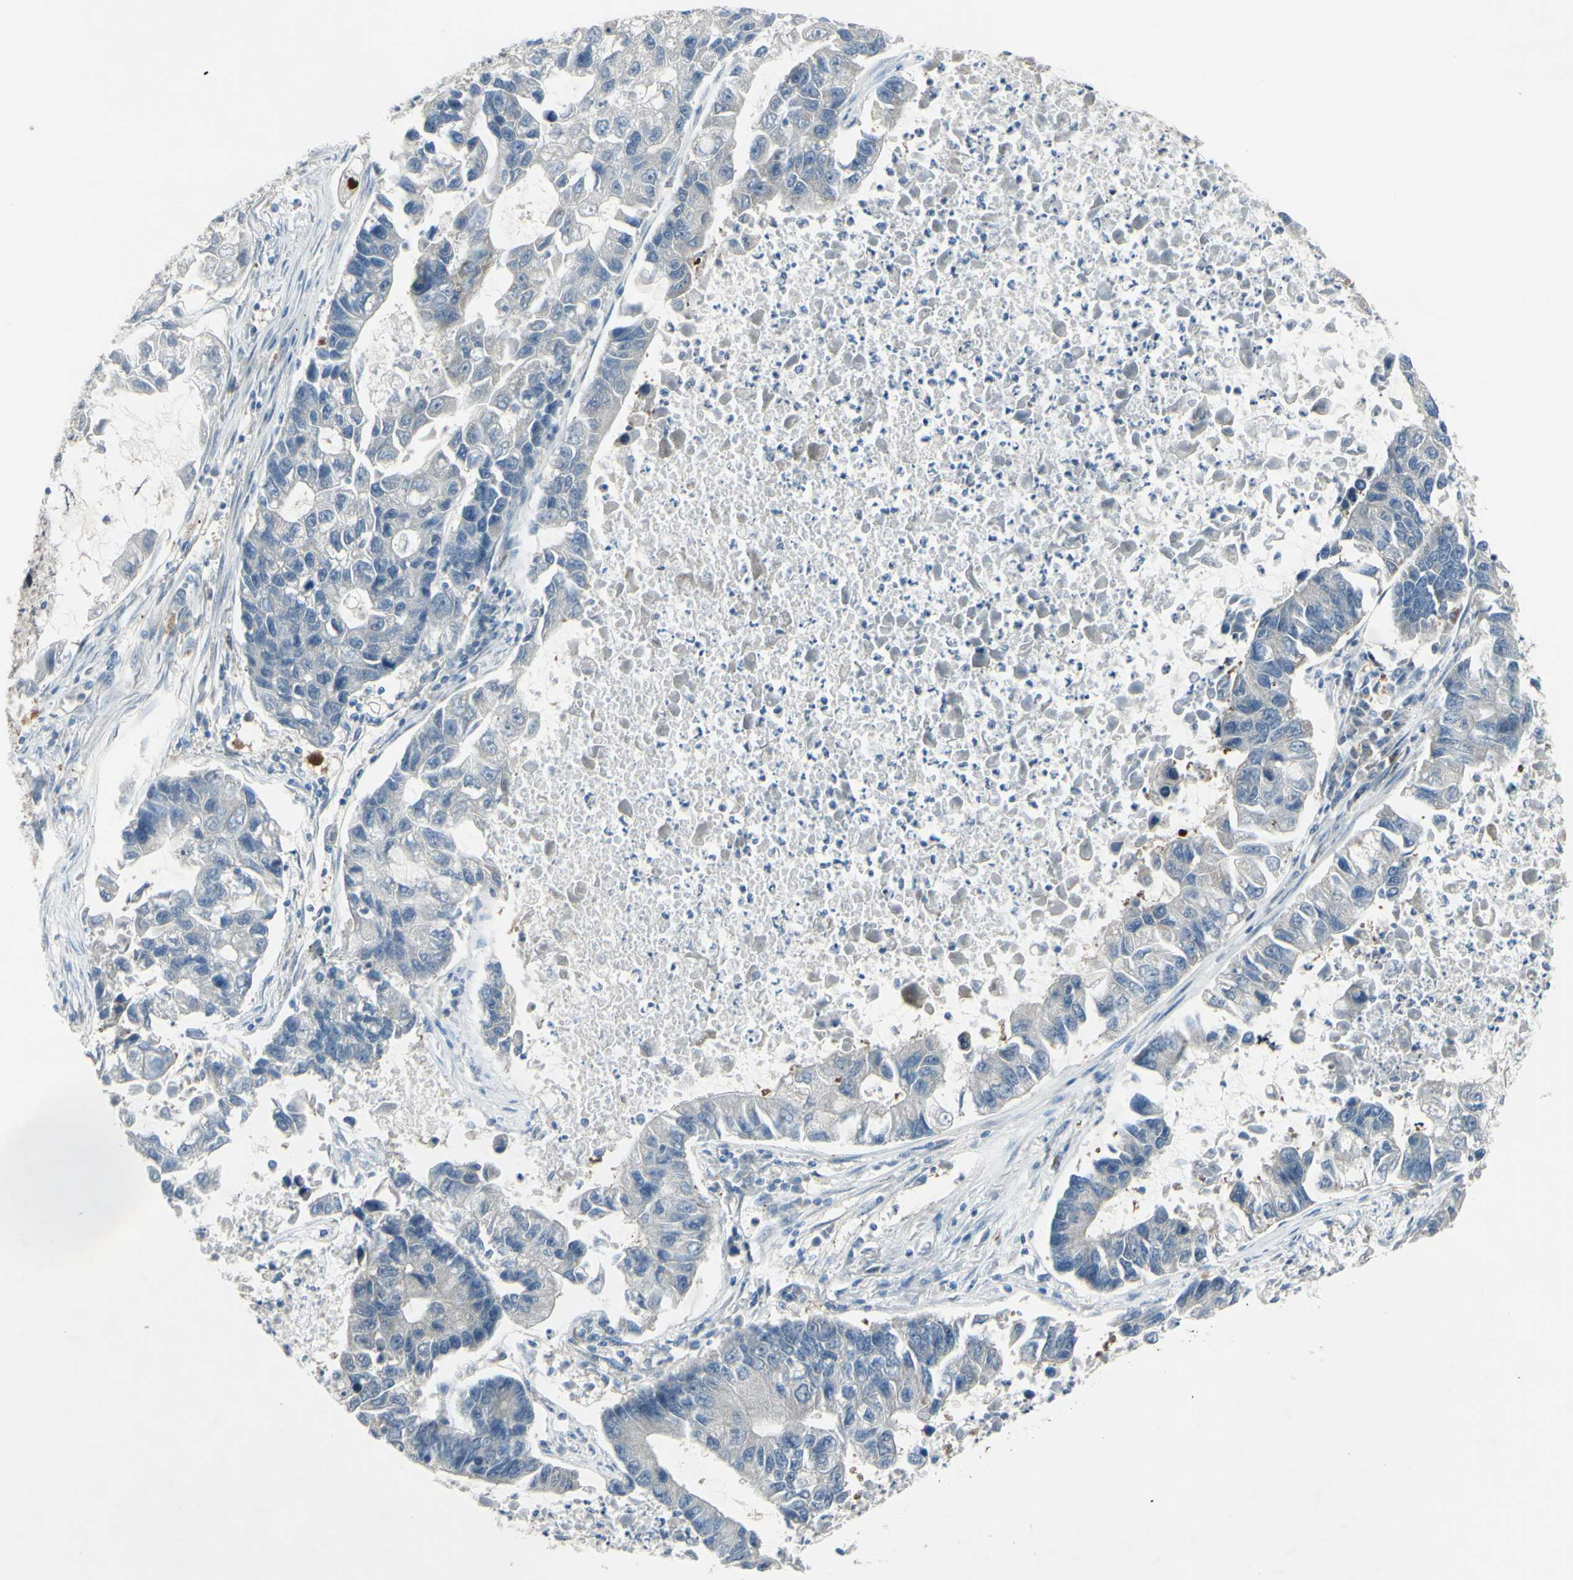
{"staining": {"intensity": "negative", "quantity": "none", "location": "none"}, "tissue": "lung cancer", "cell_type": "Tumor cells", "image_type": "cancer", "snomed": [{"axis": "morphology", "description": "Adenocarcinoma, NOS"}, {"axis": "topography", "description": "Lung"}], "caption": "Tumor cells are negative for protein expression in human lung adenocarcinoma.", "gene": "ETNK1", "patient": {"sex": "female", "age": 51}}